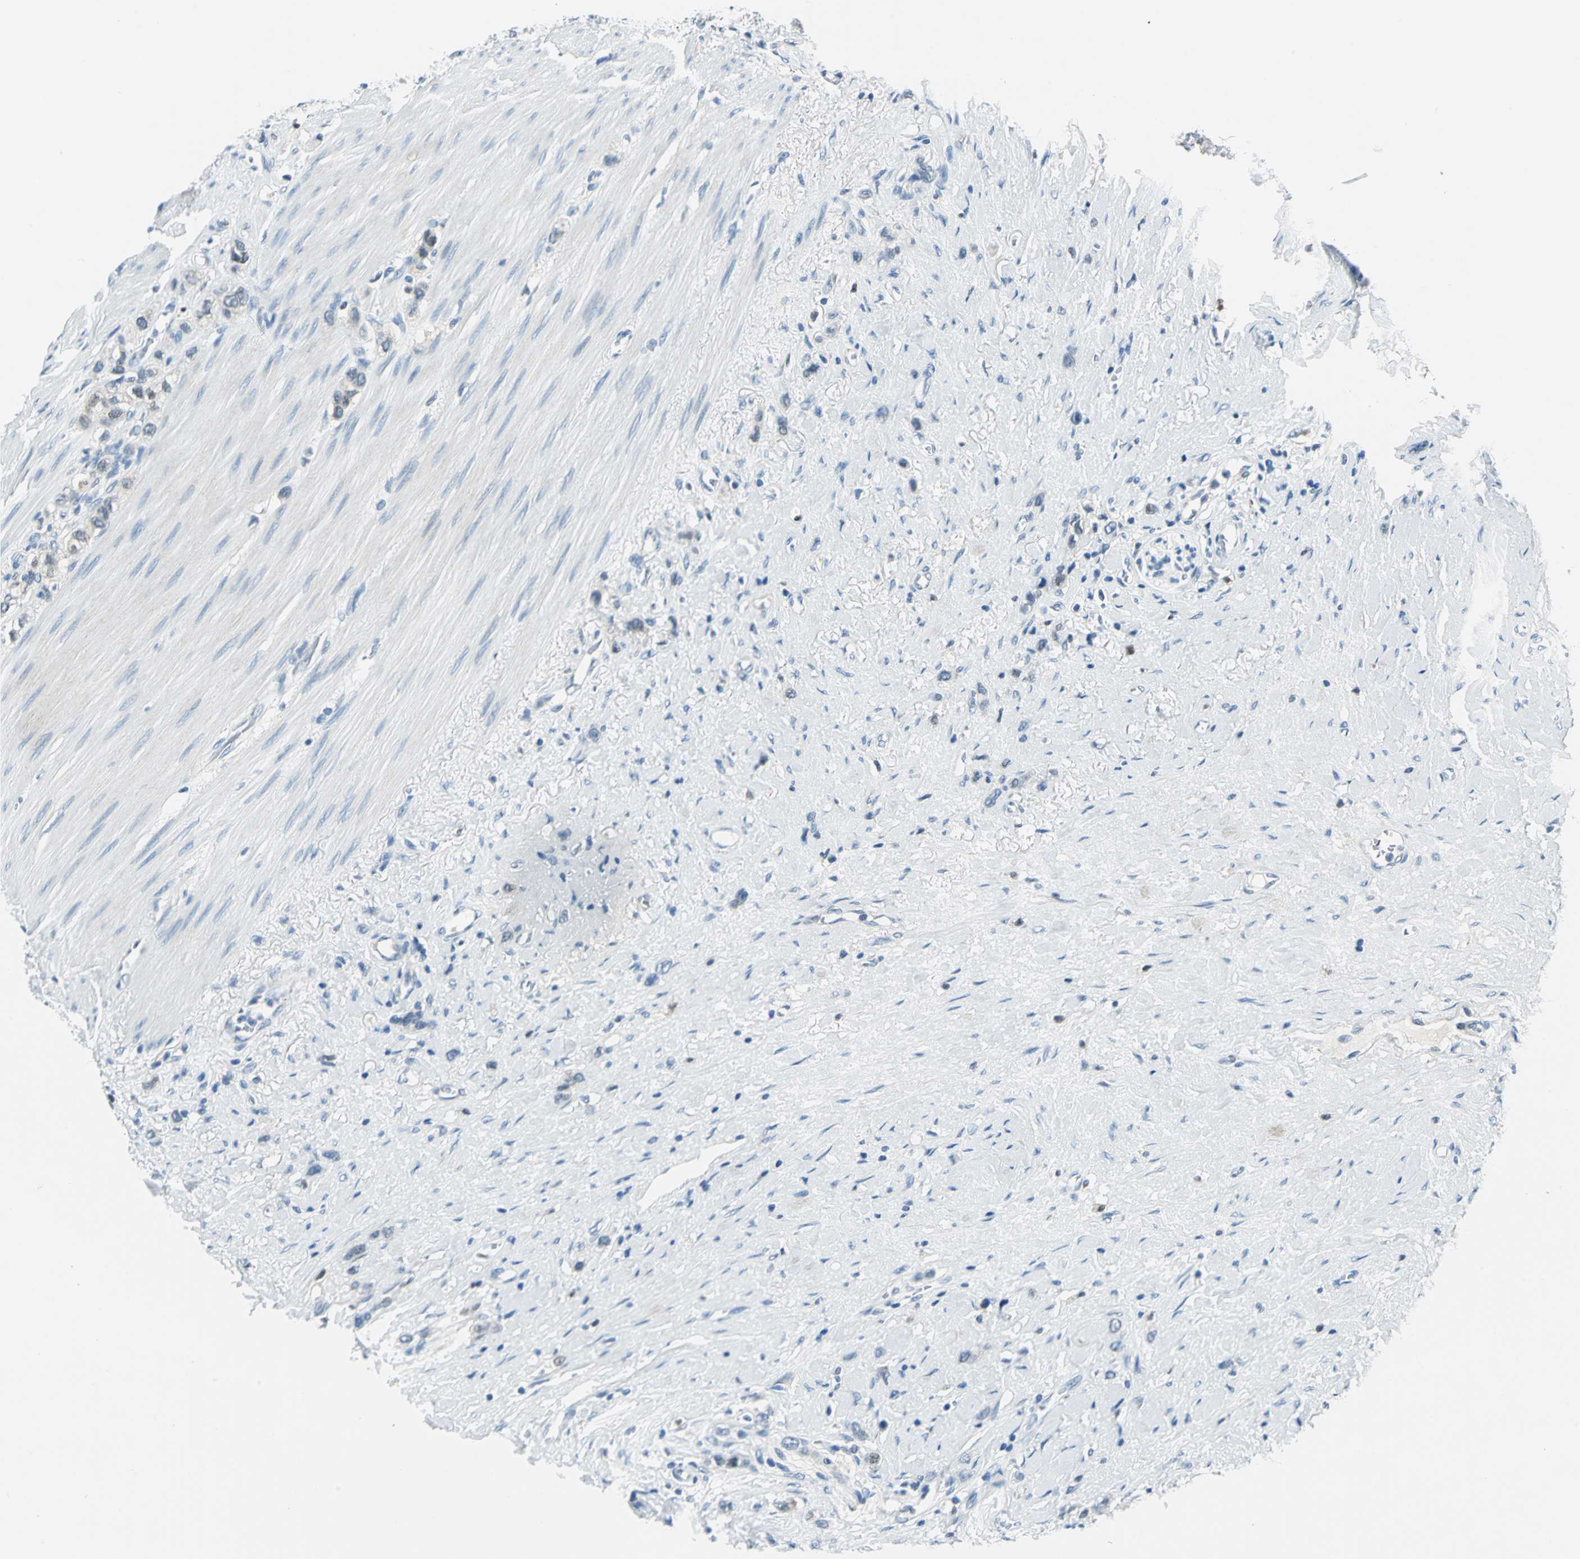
{"staining": {"intensity": "weak", "quantity": "<25%", "location": "cytoplasmic/membranous,nuclear"}, "tissue": "stomach cancer", "cell_type": "Tumor cells", "image_type": "cancer", "snomed": [{"axis": "morphology", "description": "Normal tissue, NOS"}, {"axis": "morphology", "description": "Adenocarcinoma, NOS"}, {"axis": "morphology", "description": "Adenocarcinoma, High grade"}, {"axis": "topography", "description": "Stomach, upper"}, {"axis": "topography", "description": "Stomach"}], "caption": "Stomach cancer was stained to show a protein in brown. There is no significant expression in tumor cells.", "gene": "AKR1A1", "patient": {"sex": "female", "age": 65}}